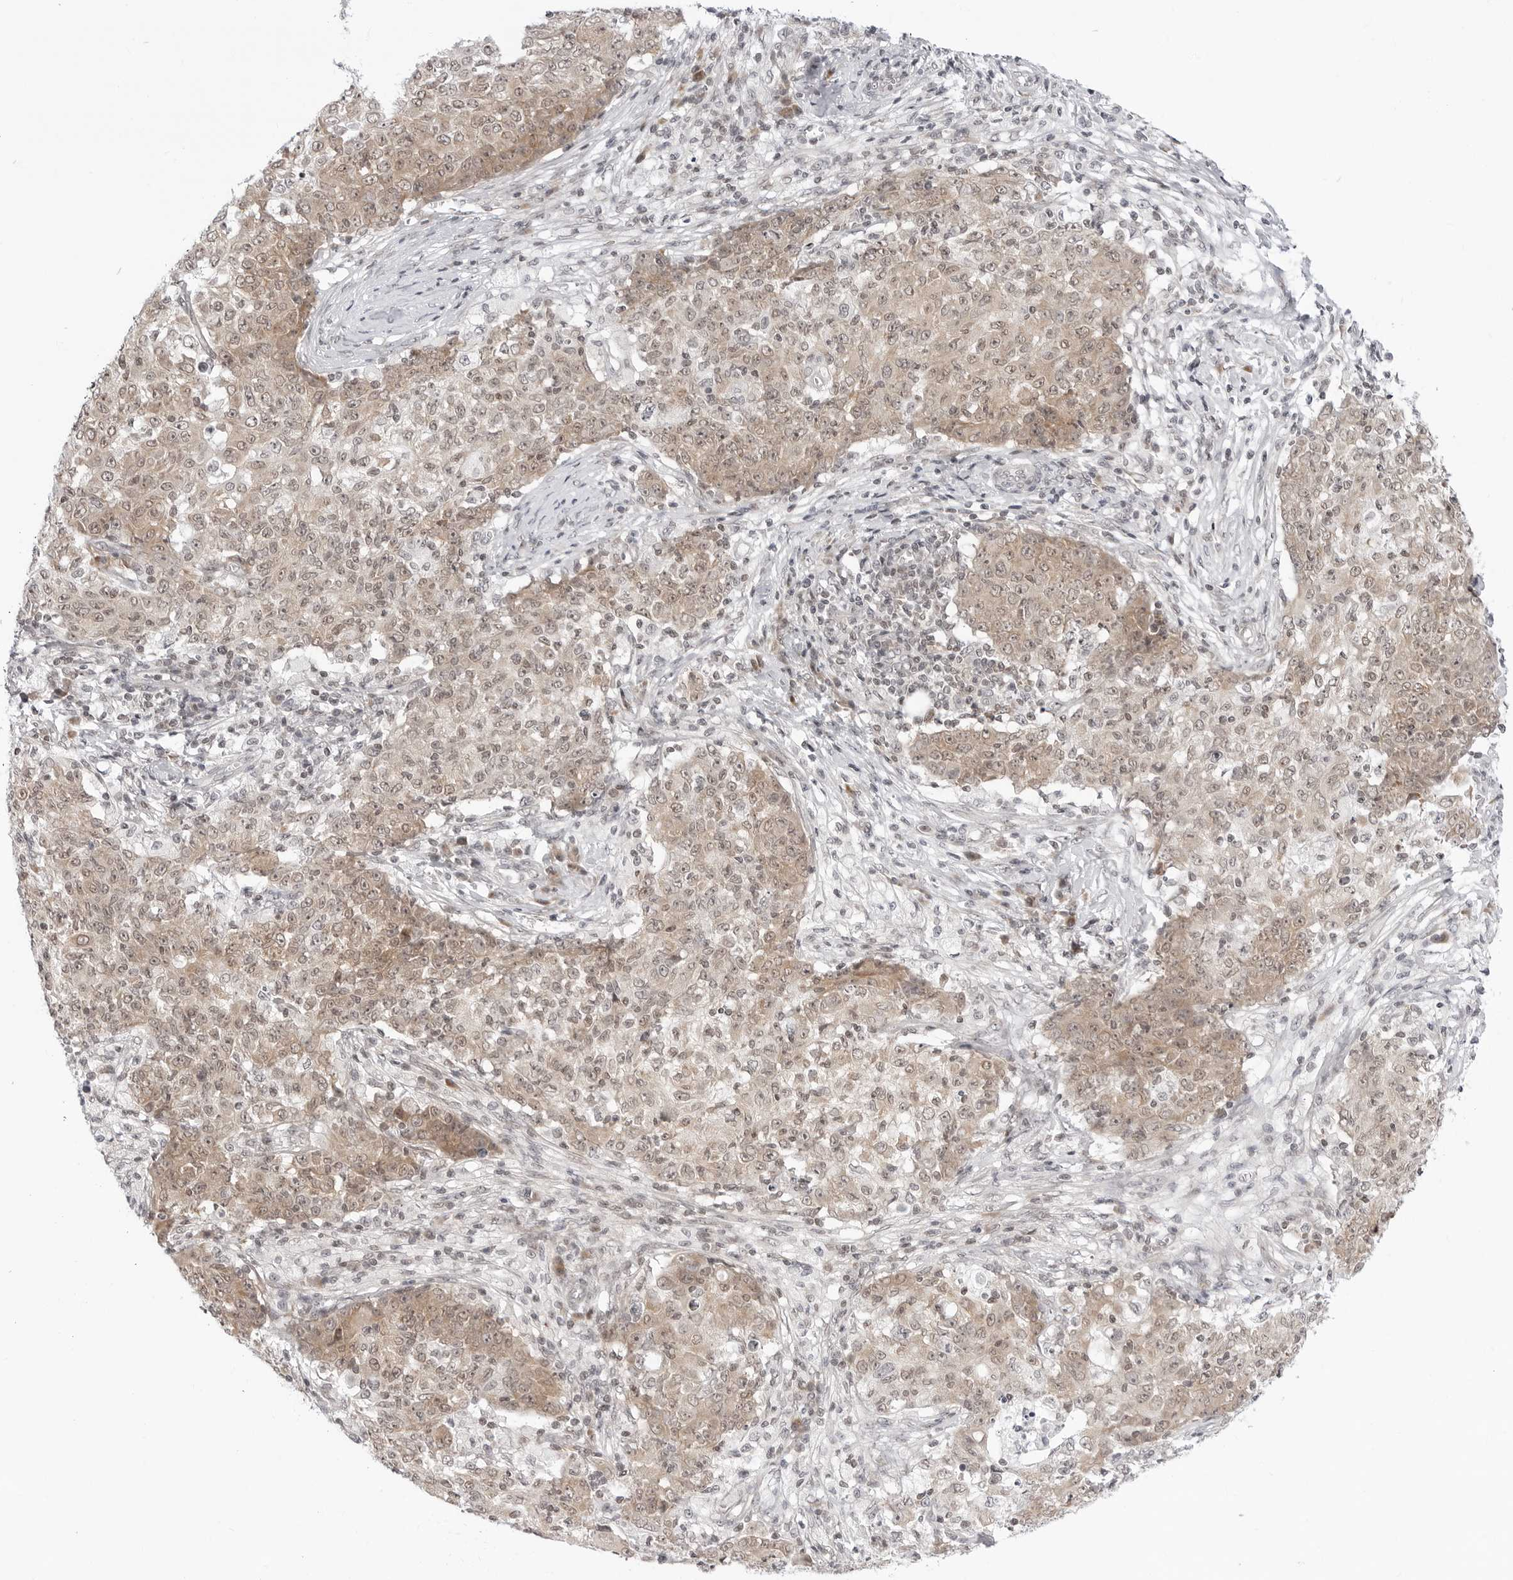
{"staining": {"intensity": "weak", "quantity": "25%-75%", "location": "cytoplasmic/membranous"}, "tissue": "ovarian cancer", "cell_type": "Tumor cells", "image_type": "cancer", "snomed": [{"axis": "morphology", "description": "Carcinoma, endometroid"}, {"axis": "topography", "description": "Ovary"}], "caption": "High-magnification brightfield microscopy of ovarian endometroid carcinoma stained with DAB (3,3'-diaminobenzidine) (brown) and counterstained with hematoxylin (blue). tumor cells exhibit weak cytoplasmic/membranous staining is present in approximately25%-75% of cells.", "gene": "PPP2R5C", "patient": {"sex": "female", "age": 42}}